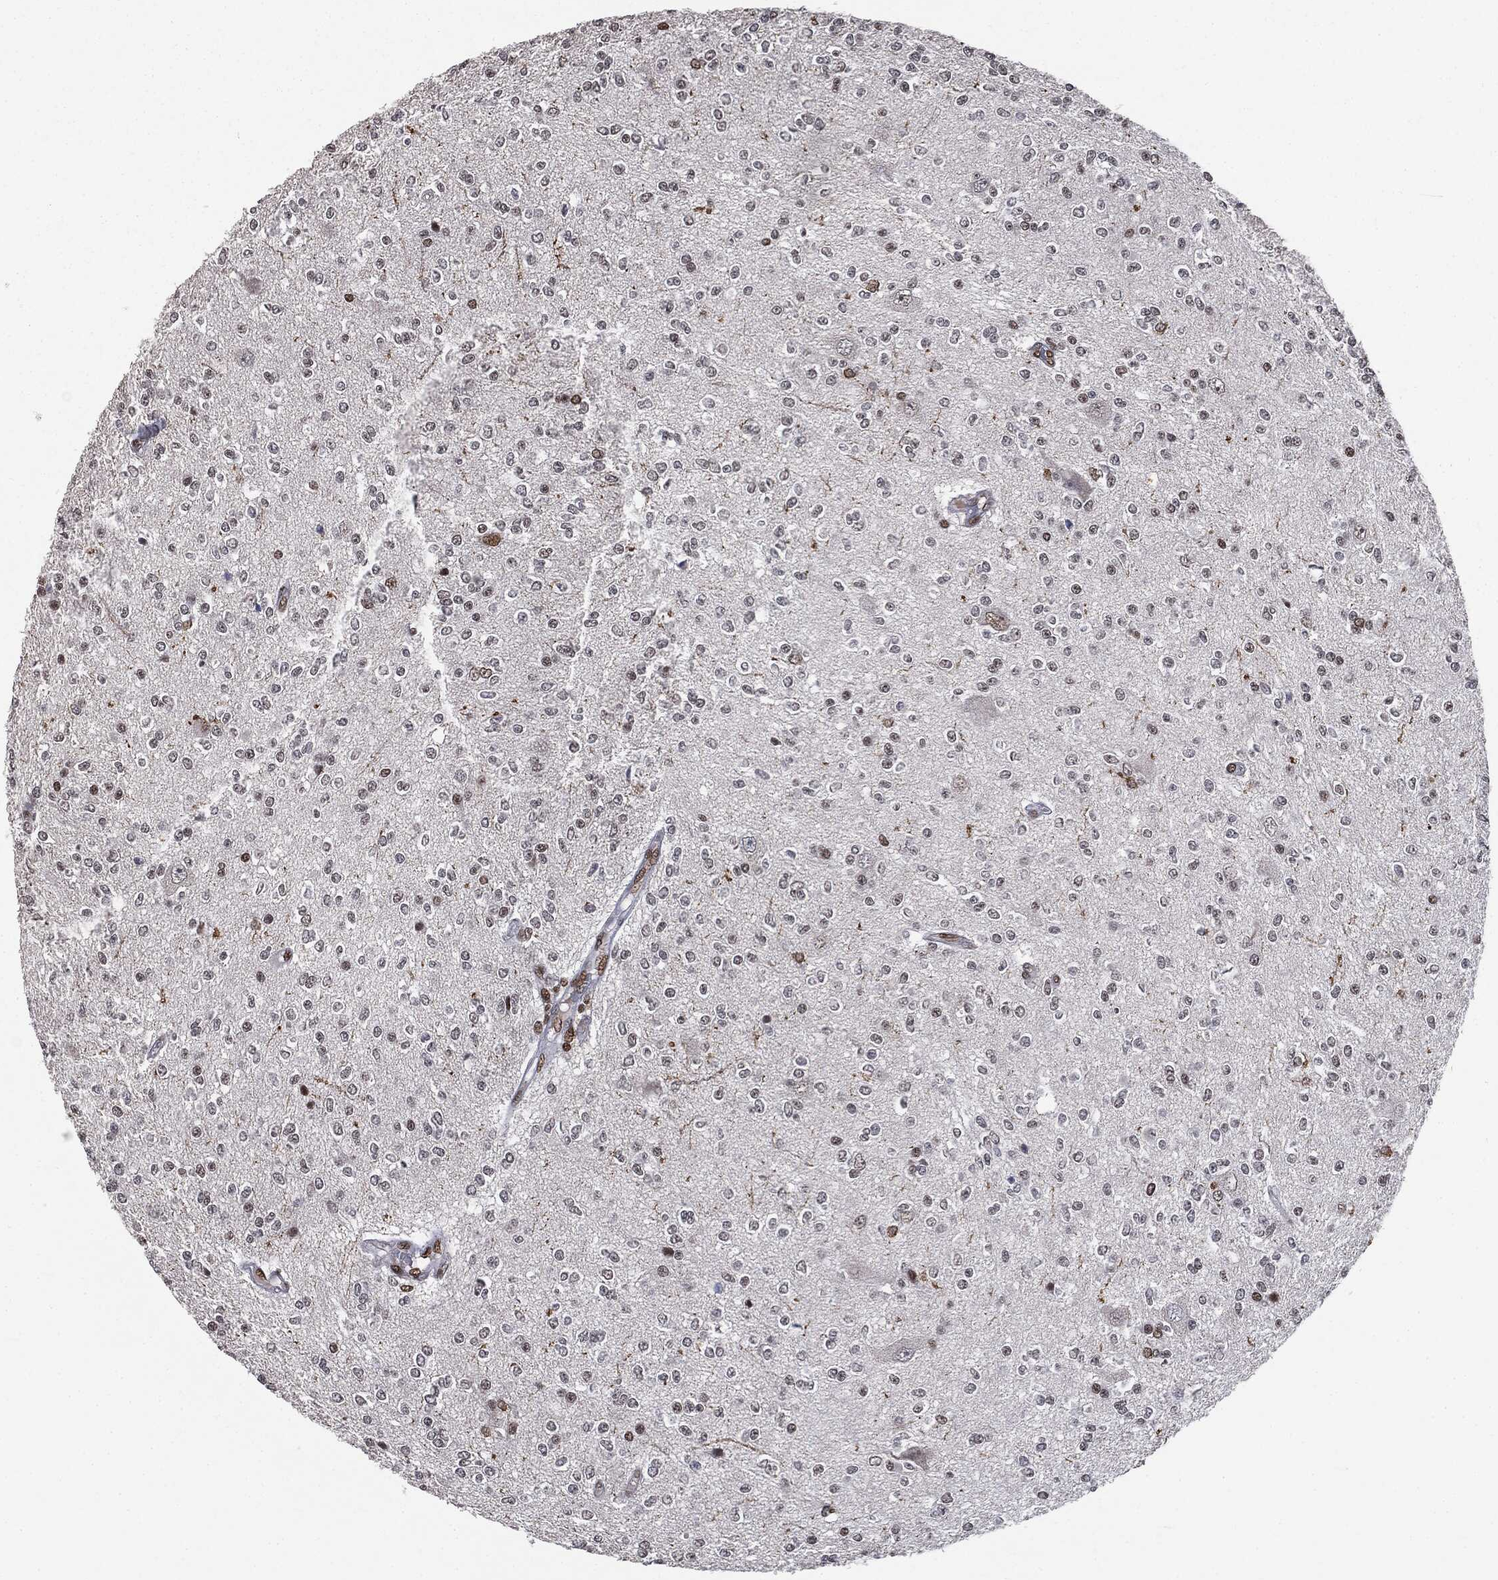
{"staining": {"intensity": "negative", "quantity": "none", "location": "none"}, "tissue": "glioma", "cell_type": "Tumor cells", "image_type": "cancer", "snomed": [{"axis": "morphology", "description": "Glioma, malignant, Low grade"}, {"axis": "topography", "description": "Brain"}], "caption": "The immunohistochemistry (IHC) histopathology image has no significant staining in tumor cells of glioma tissue.", "gene": "DPH2", "patient": {"sex": "male", "age": 67}}